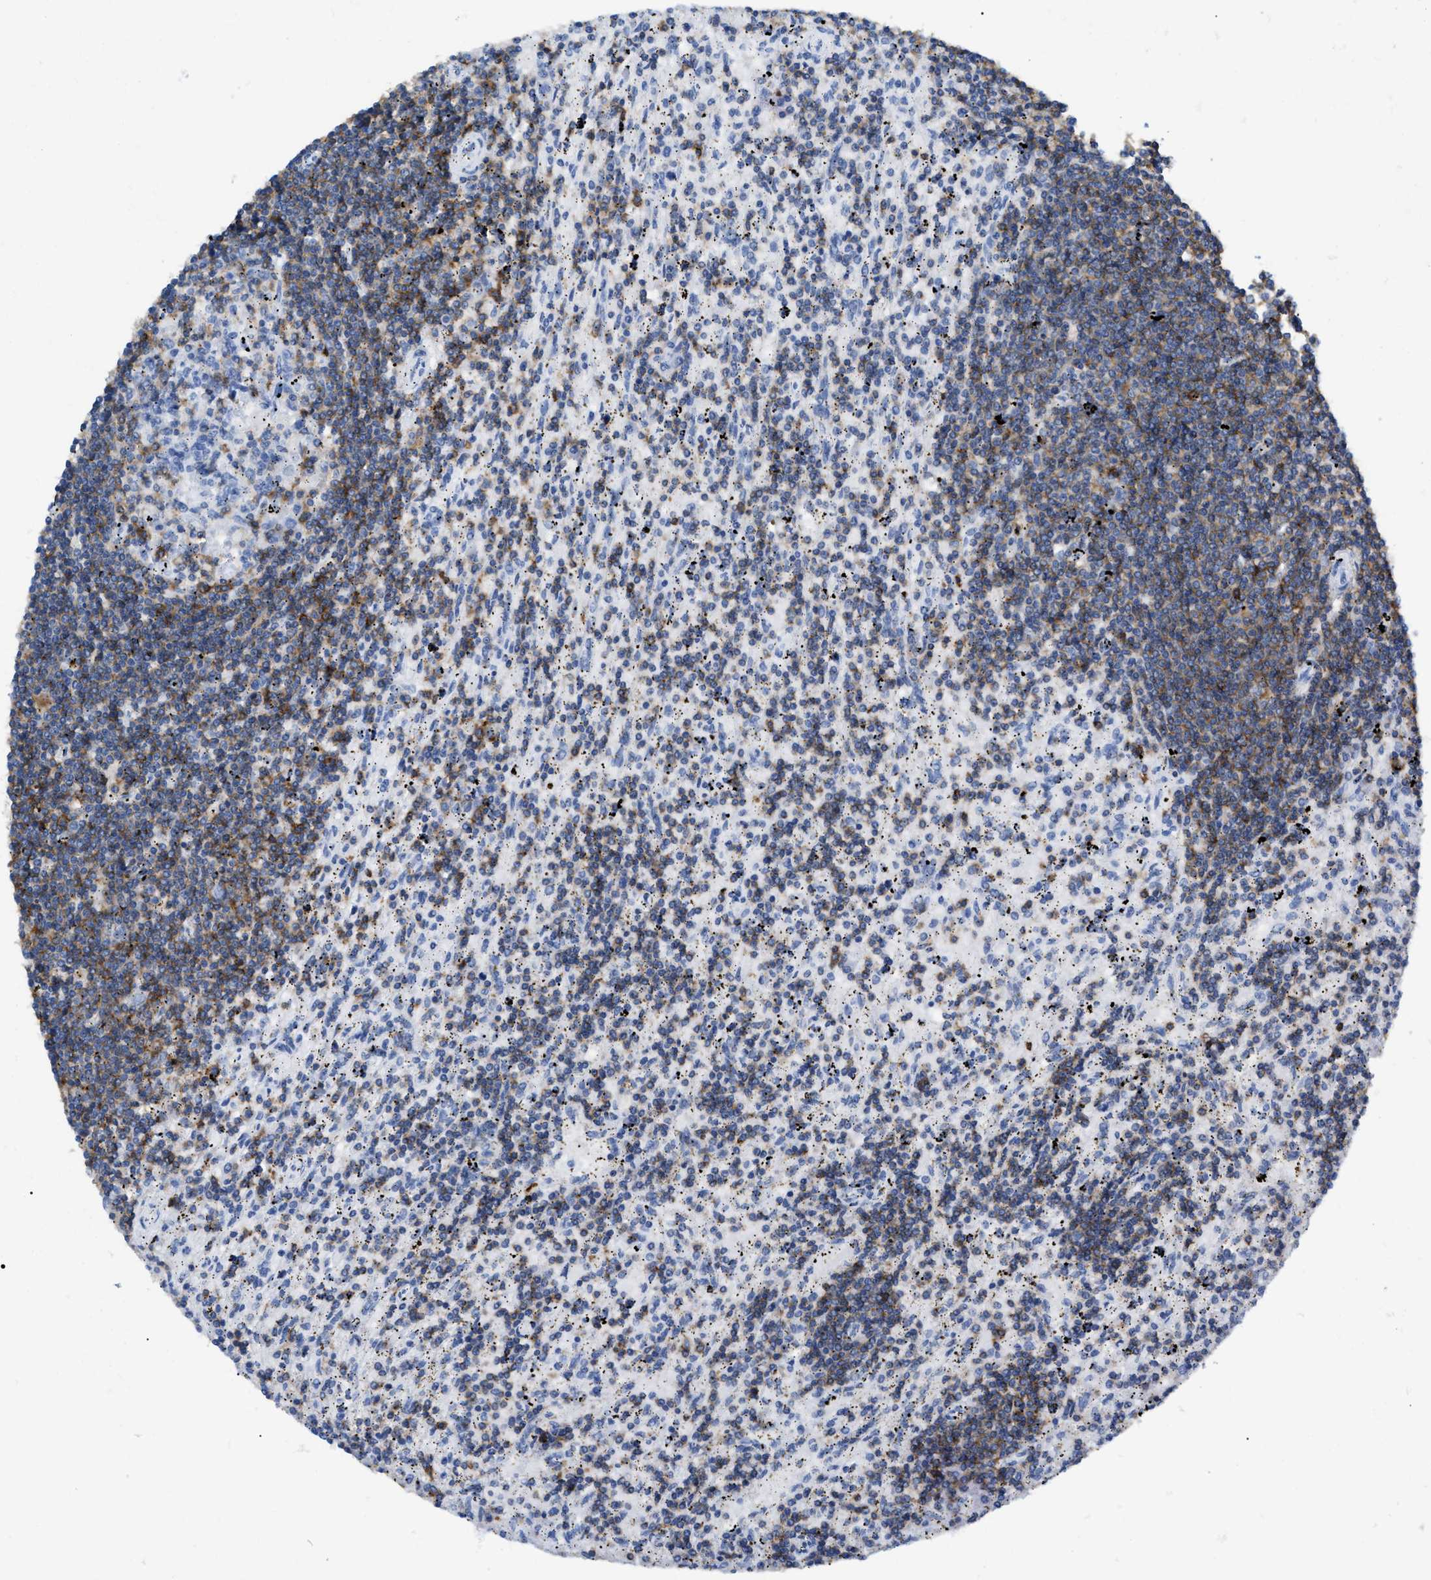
{"staining": {"intensity": "moderate", "quantity": "25%-75%", "location": "cytoplasmic/membranous"}, "tissue": "lymphoma", "cell_type": "Tumor cells", "image_type": "cancer", "snomed": [{"axis": "morphology", "description": "Malignant lymphoma, non-Hodgkin's type, Low grade"}, {"axis": "topography", "description": "Spleen"}], "caption": "Immunohistochemistry (IHC) staining of malignant lymphoma, non-Hodgkin's type (low-grade), which demonstrates medium levels of moderate cytoplasmic/membranous positivity in about 25%-75% of tumor cells indicating moderate cytoplasmic/membranous protein positivity. The staining was performed using DAB (3,3'-diaminobenzidine) (brown) for protein detection and nuclei were counterstained in hematoxylin (blue).", "gene": "CD5", "patient": {"sex": "male", "age": 76}}